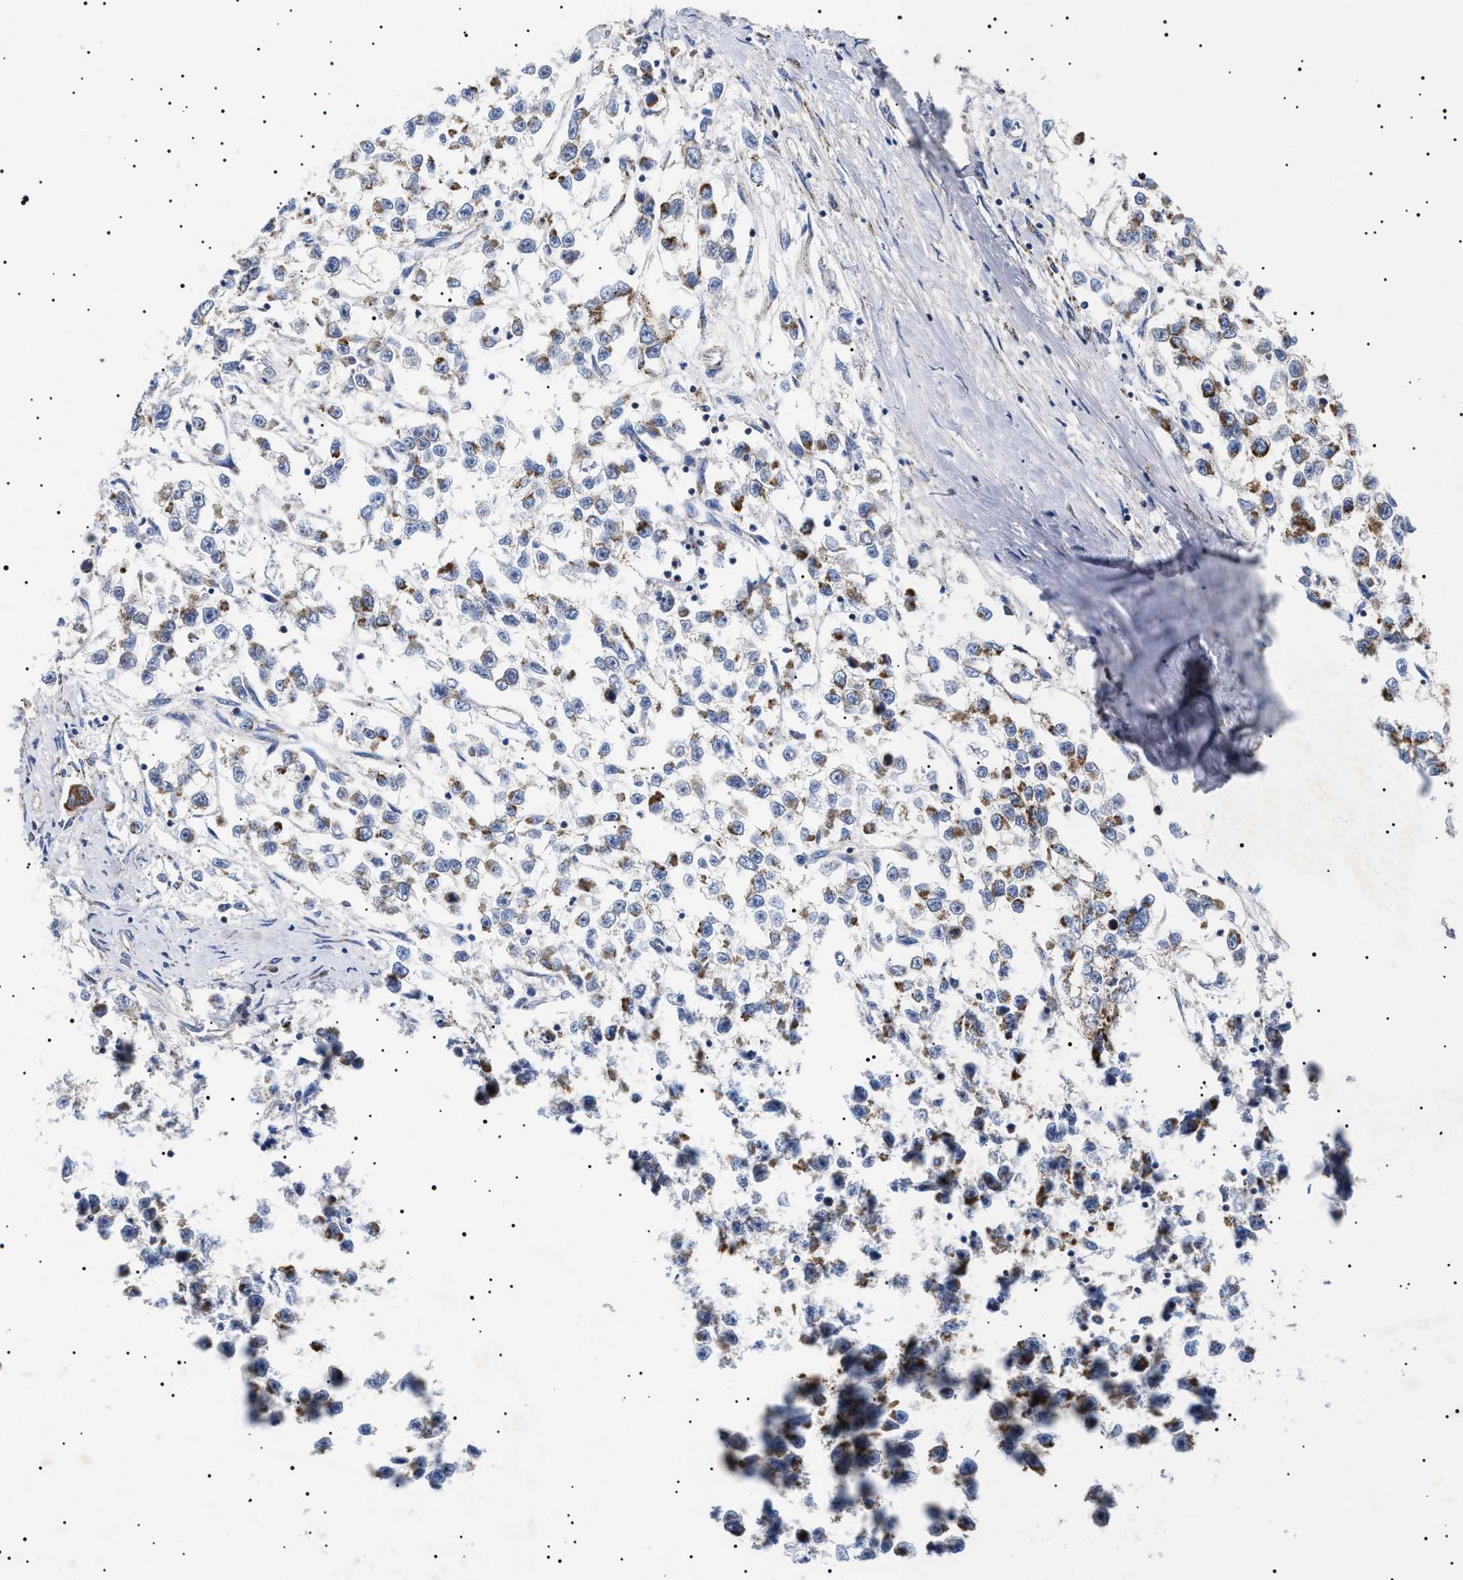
{"staining": {"intensity": "moderate", "quantity": "25%-75%", "location": "cytoplasmic/membranous"}, "tissue": "testis cancer", "cell_type": "Tumor cells", "image_type": "cancer", "snomed": [{"axis": "morphology", "description": "Seminoma, NOS"}, {"axis": "morphology", "description": "Carcinoma, Embryonal, NOS"}, {"axis": "topography", "description": "Testis"}], "caption": "Immunohistochemistry (IHC) of testis cancer (embryonal carcinoma) displays medium levels of moderate cytoplasmic/membranous staining in approximately 25%-75% of tumor cells.", "gene": "CHRDL2", "patient": {"sex": "male", "age": 51}}